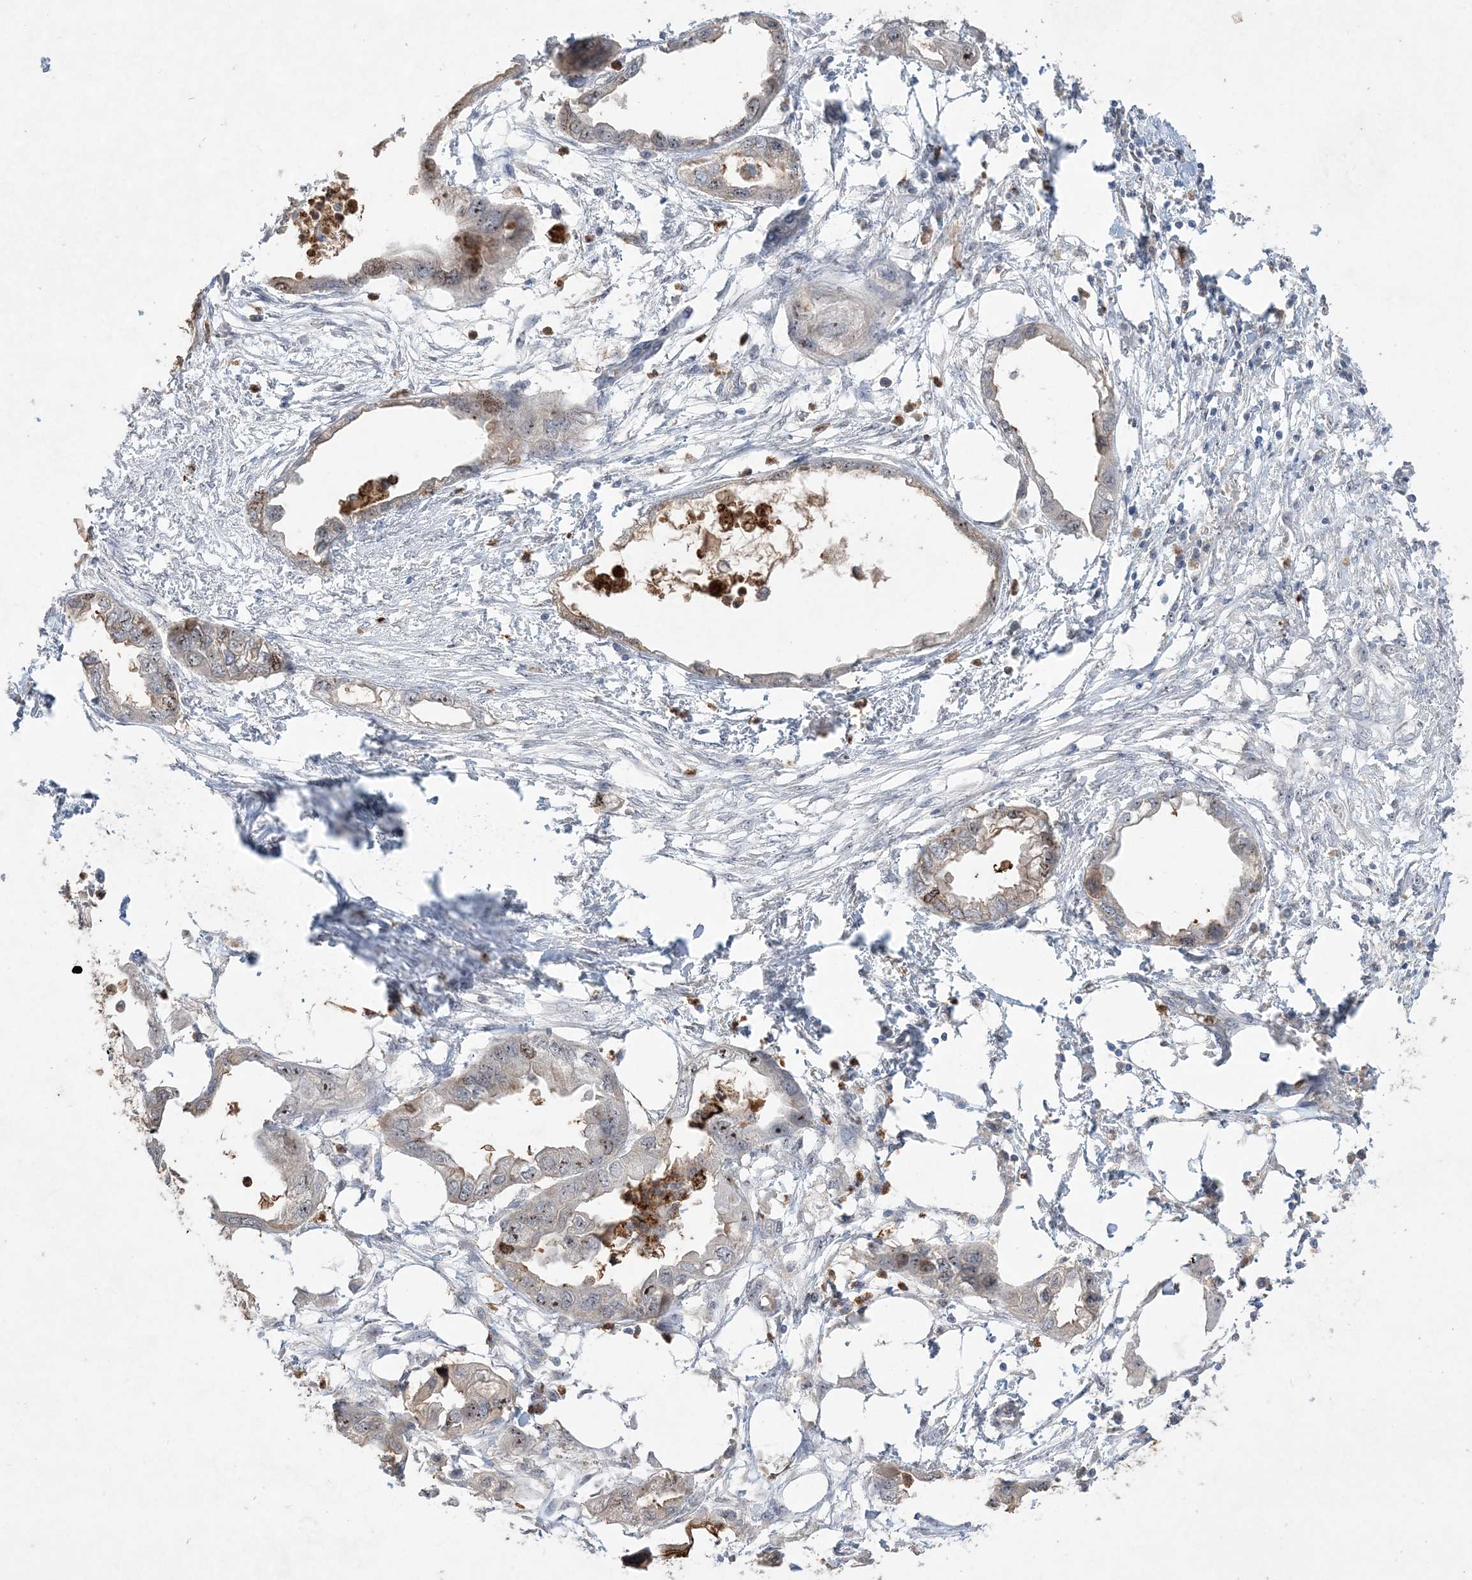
{"staining": {"intensity": "moderate", "quantity": "<25%", "location": "cytoplasmic/membranous,nuclear"}, "tissue": "endometrial cancer", "cell_type": "Tumor cells", "image_type": "cancer", "snomed": [{"axis": "morphology", "description": "Adenocarcinoma, NOS"}, {"axis": "morphology", "description": "Adenocarcinoma, metastatic, NOS"}, {"axis": "topography", "description": "Adipose tissue"}, {"axis": "topography", "description": "Endometrium"}], "caption": "This is an image of immunohistochemistry (IHC) staining of metastatic adenocarcinoma (endometrial), which shows moderate staining in the cytoplasmic/membranous and nuclear of tumor cells.", "gene": "NOP16", "patient": {"sex": "female", "age": 67}}